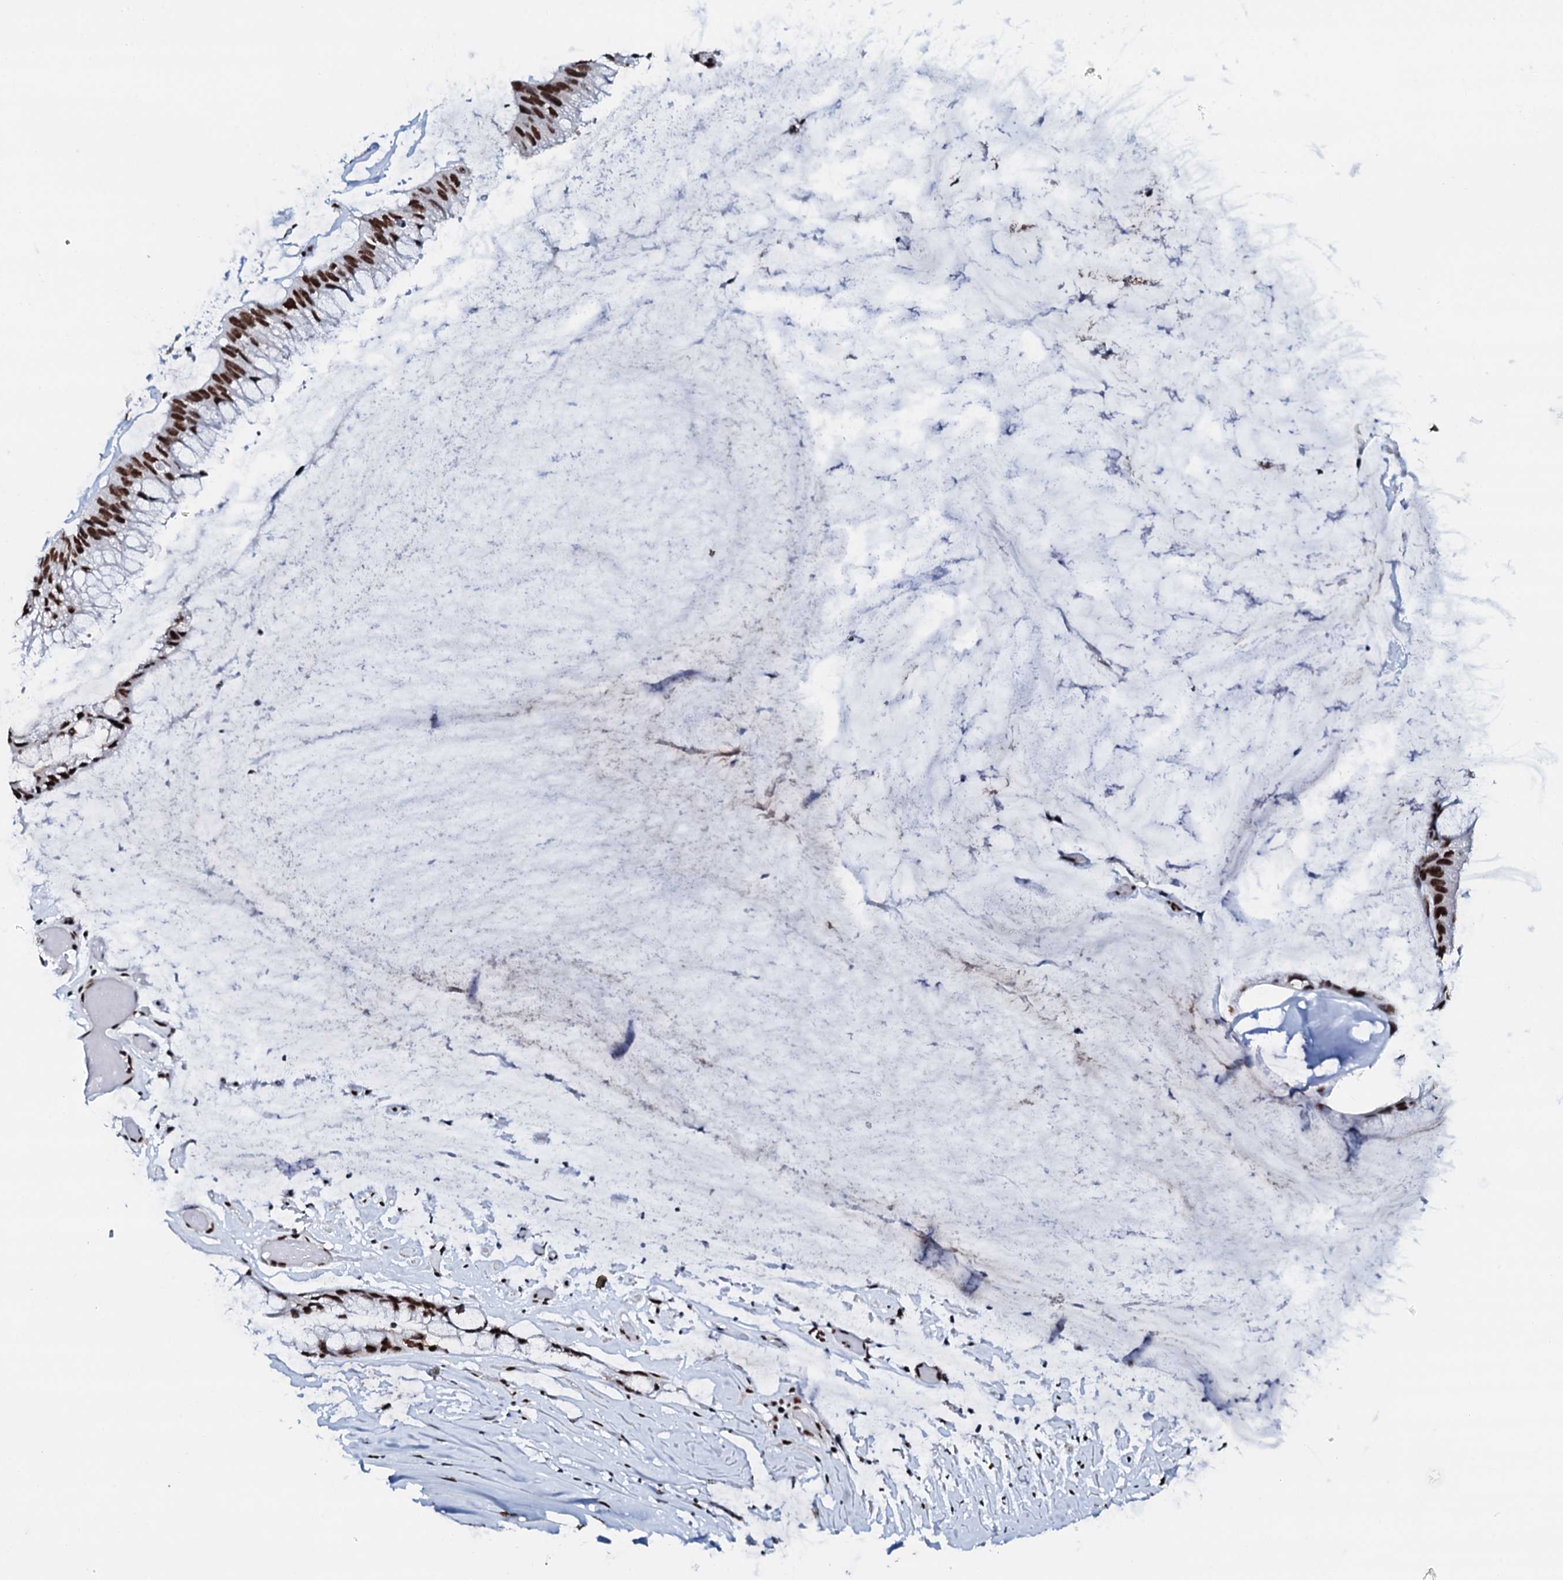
{"staining": {"intensity": "strong", "quantity": ">75%", "location": "nuclear"}, "tissue": "ovarian cancer", "cell_type": "Tumor cells", "image_type": "cancer", "snomed": [{"axis": "morphology", "description": "Cystadenocarcinoma, mucinous, NOS"}, {"axis": "topography", "description": "Ovary"}], "caption": "Ovarian mucinous cystadenocarcinoma stained with DAB immunohistochemistry (IHC) demonstrates high levels of strong nuclear expression in about >75% of tumor cells. (DAB (3,3'-diaminobenzidine) IHC with brightfield microscopy, high magnification).", "gene": "NKAPD1", "patient": {"sex": "female", "age": 39}}